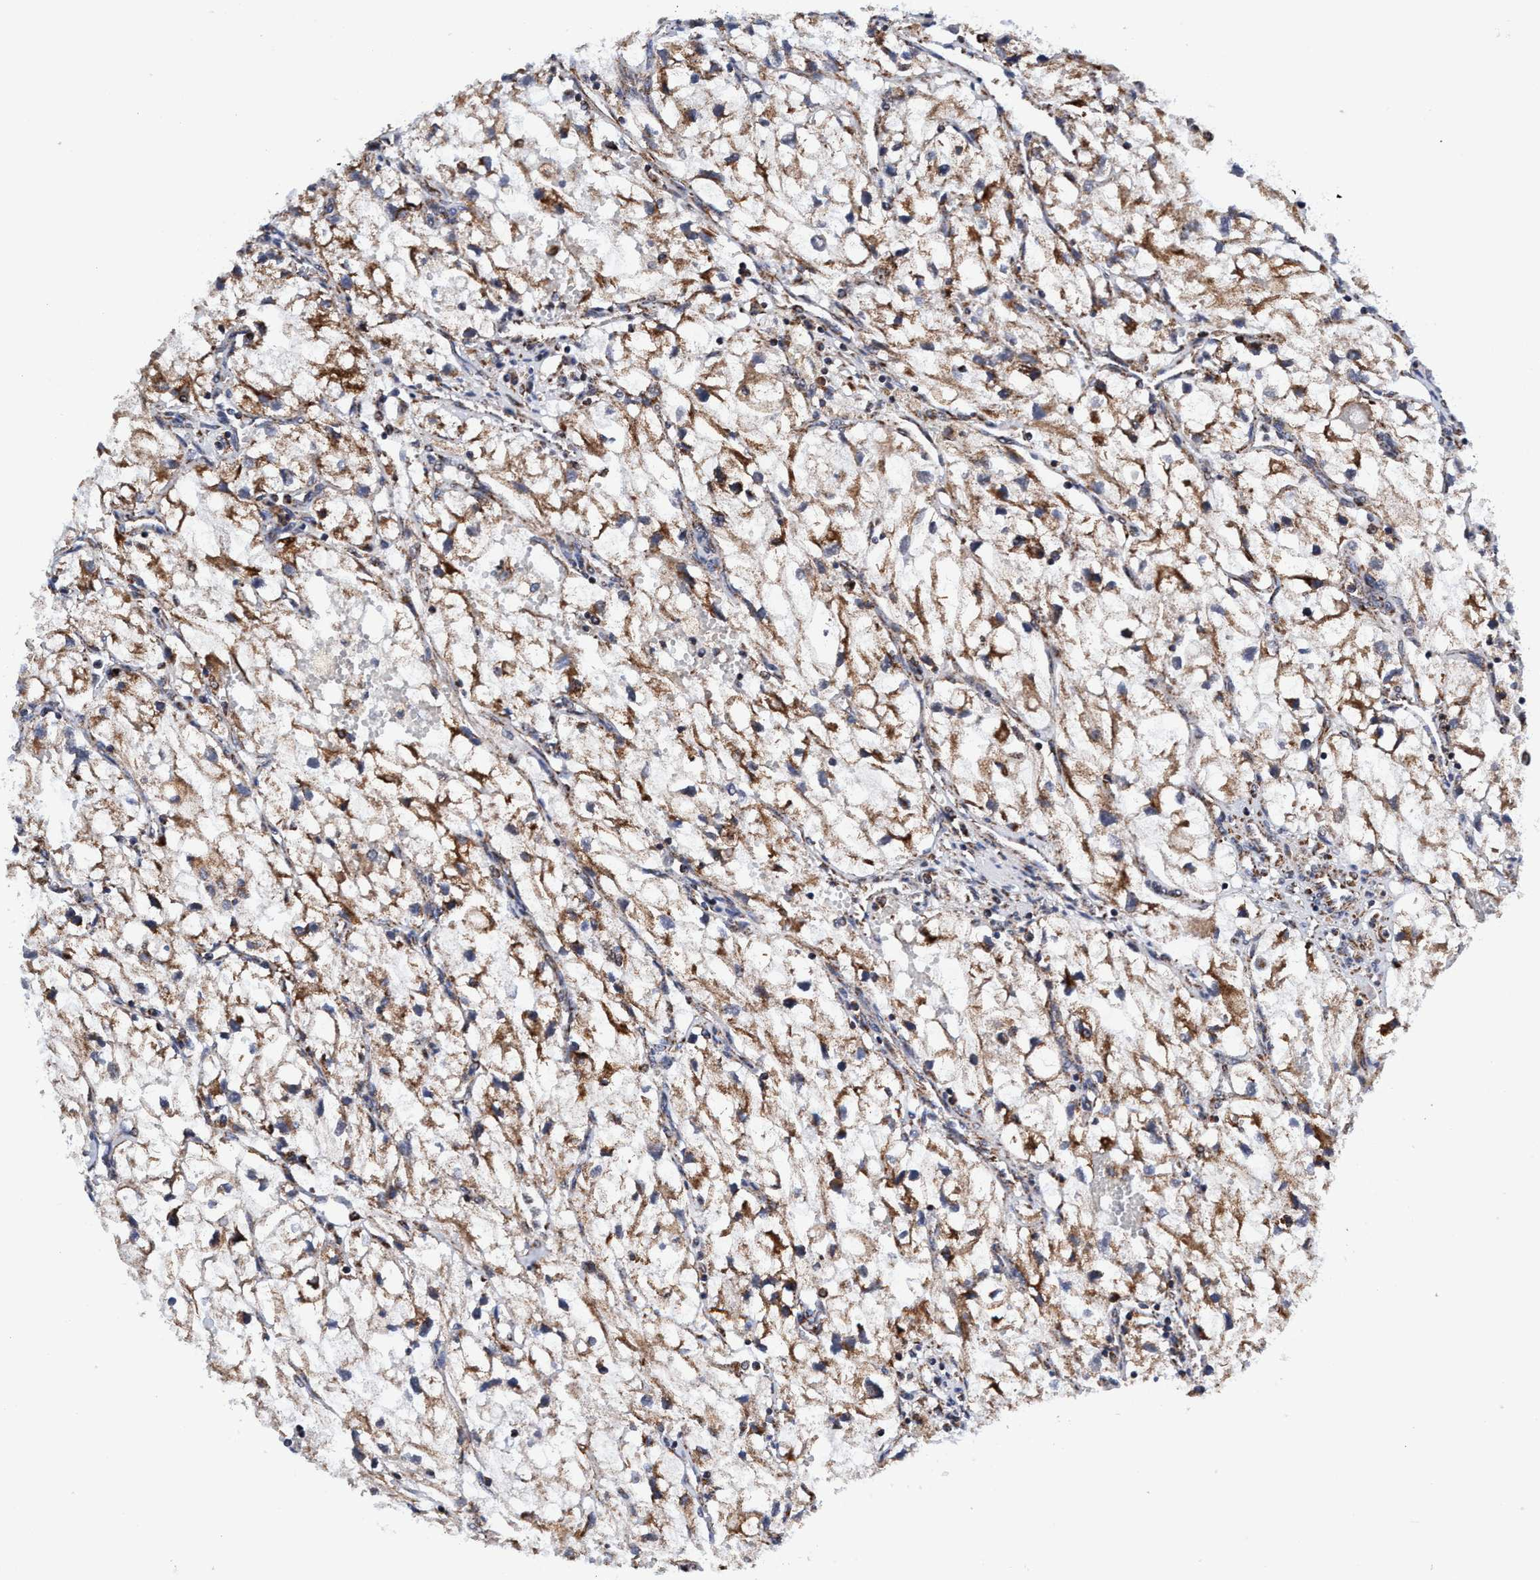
{"staining": {"intensity": "moderate", "quantity": ">75%", "location": "cytoplasmic/membranous"}, "tissue": "renal cancer", "cell_type": "Tumor cells", "image_type": "cancer", "snomed": [{"axis": "morphology", "description": "Adenocarcinoma, NOS"}, {"axis": "topography", "description": "Kidney"}], "caption": "This histopathology image shows renal cancer stained with immunohistochemistry (IHC) to label a protein in brown. The cytoplasmic/membranous of tumor cells show moderate positivity for the protein. Nuclei are counter-stained blue.", "gene": "AGAP2", "patient": {"sex": "female", "age": 70}}